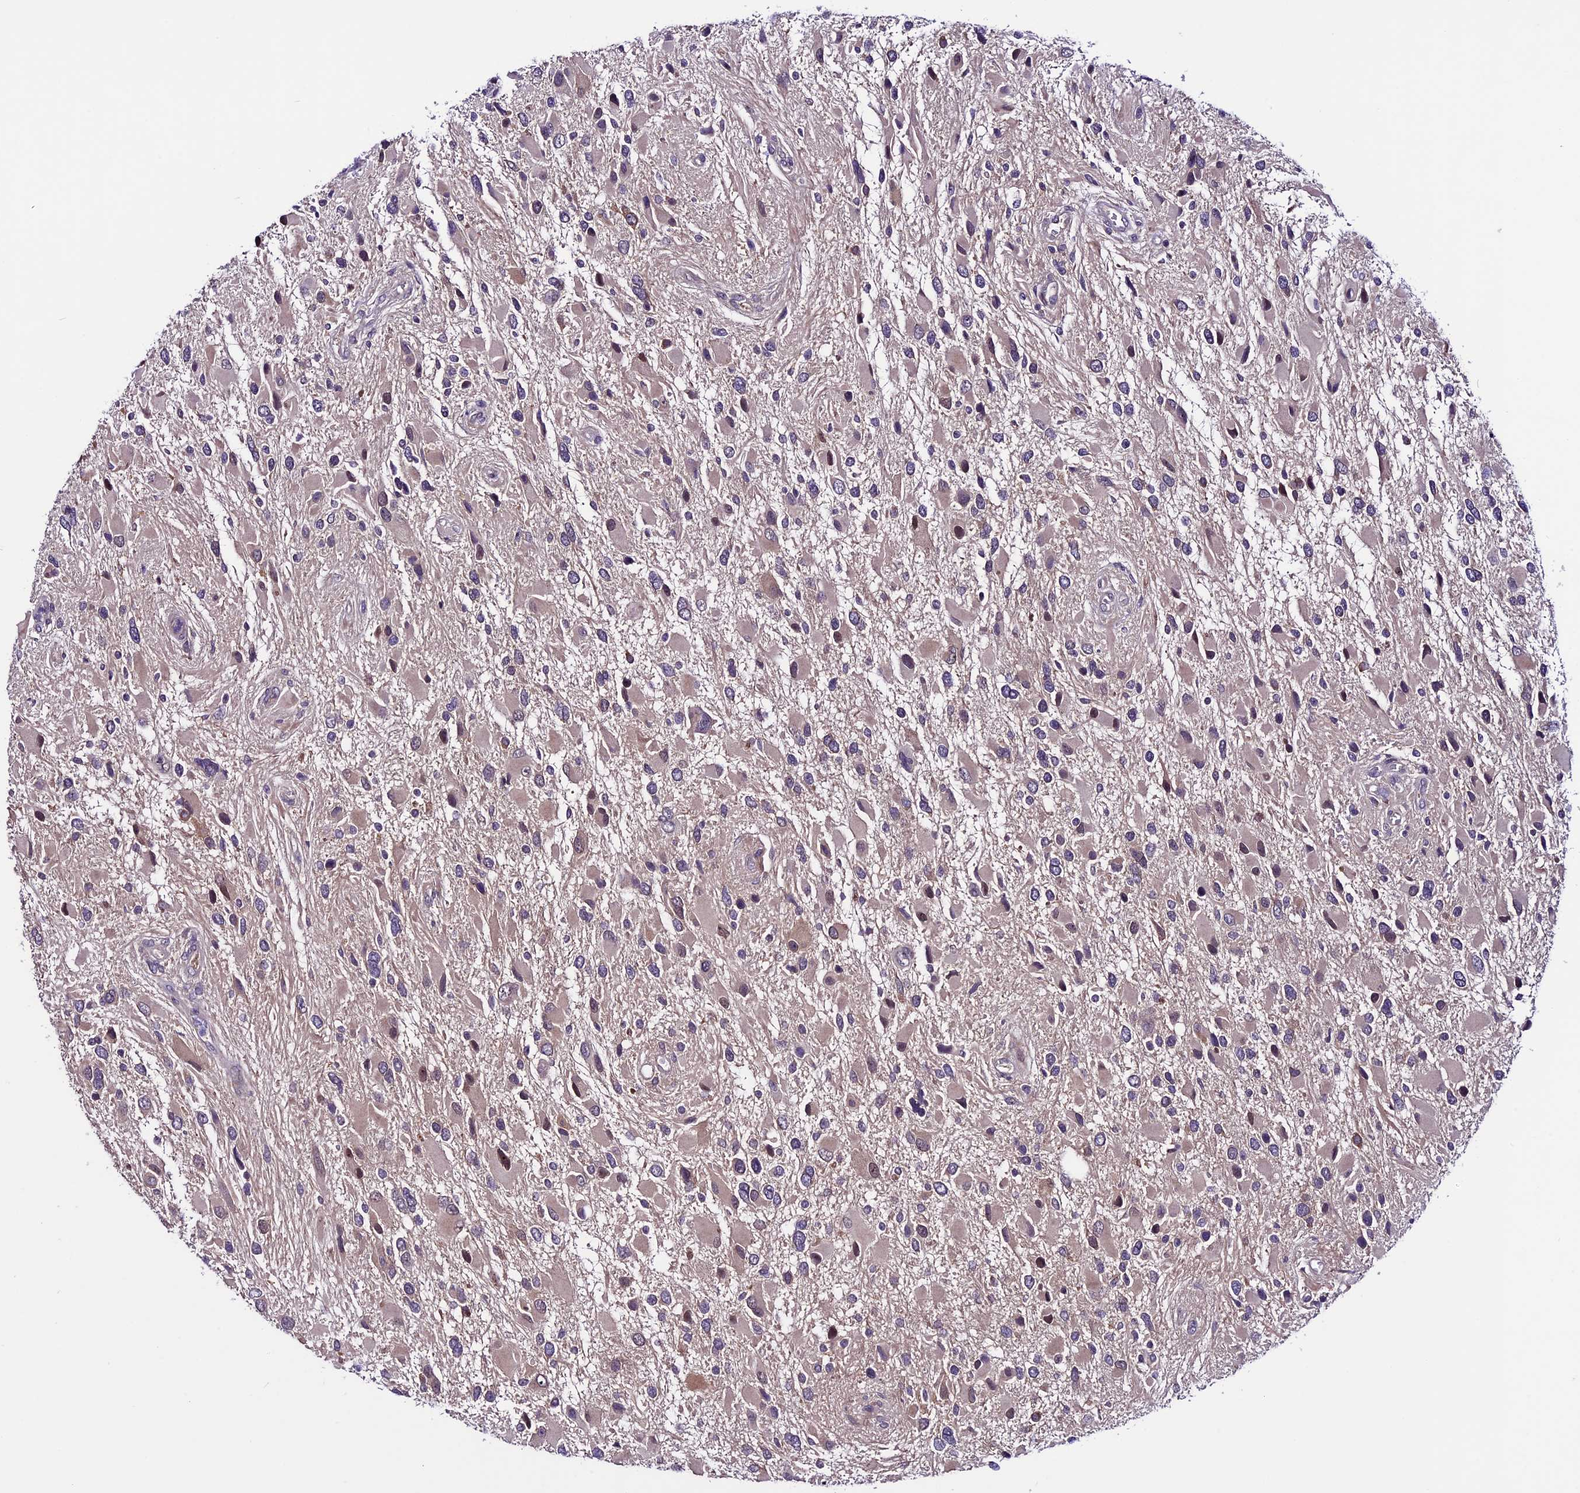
{"staining": {"intensity": "negative", "quantity": "none", "location": "none"}, "tissue": "glioma", "cell_type": "Tumor cells", "image_type": "cancer", "snomed": [{"axis": "morphology", "description": "Glioma, malignant, High grade"}, {"axis": "topography", "description": "Brain"}], "caption": "Protein analysis of glioma displays no significant staining in tumor cells.", "gene": "XKR7", "patient": {"sex": "male", "age": 53}}